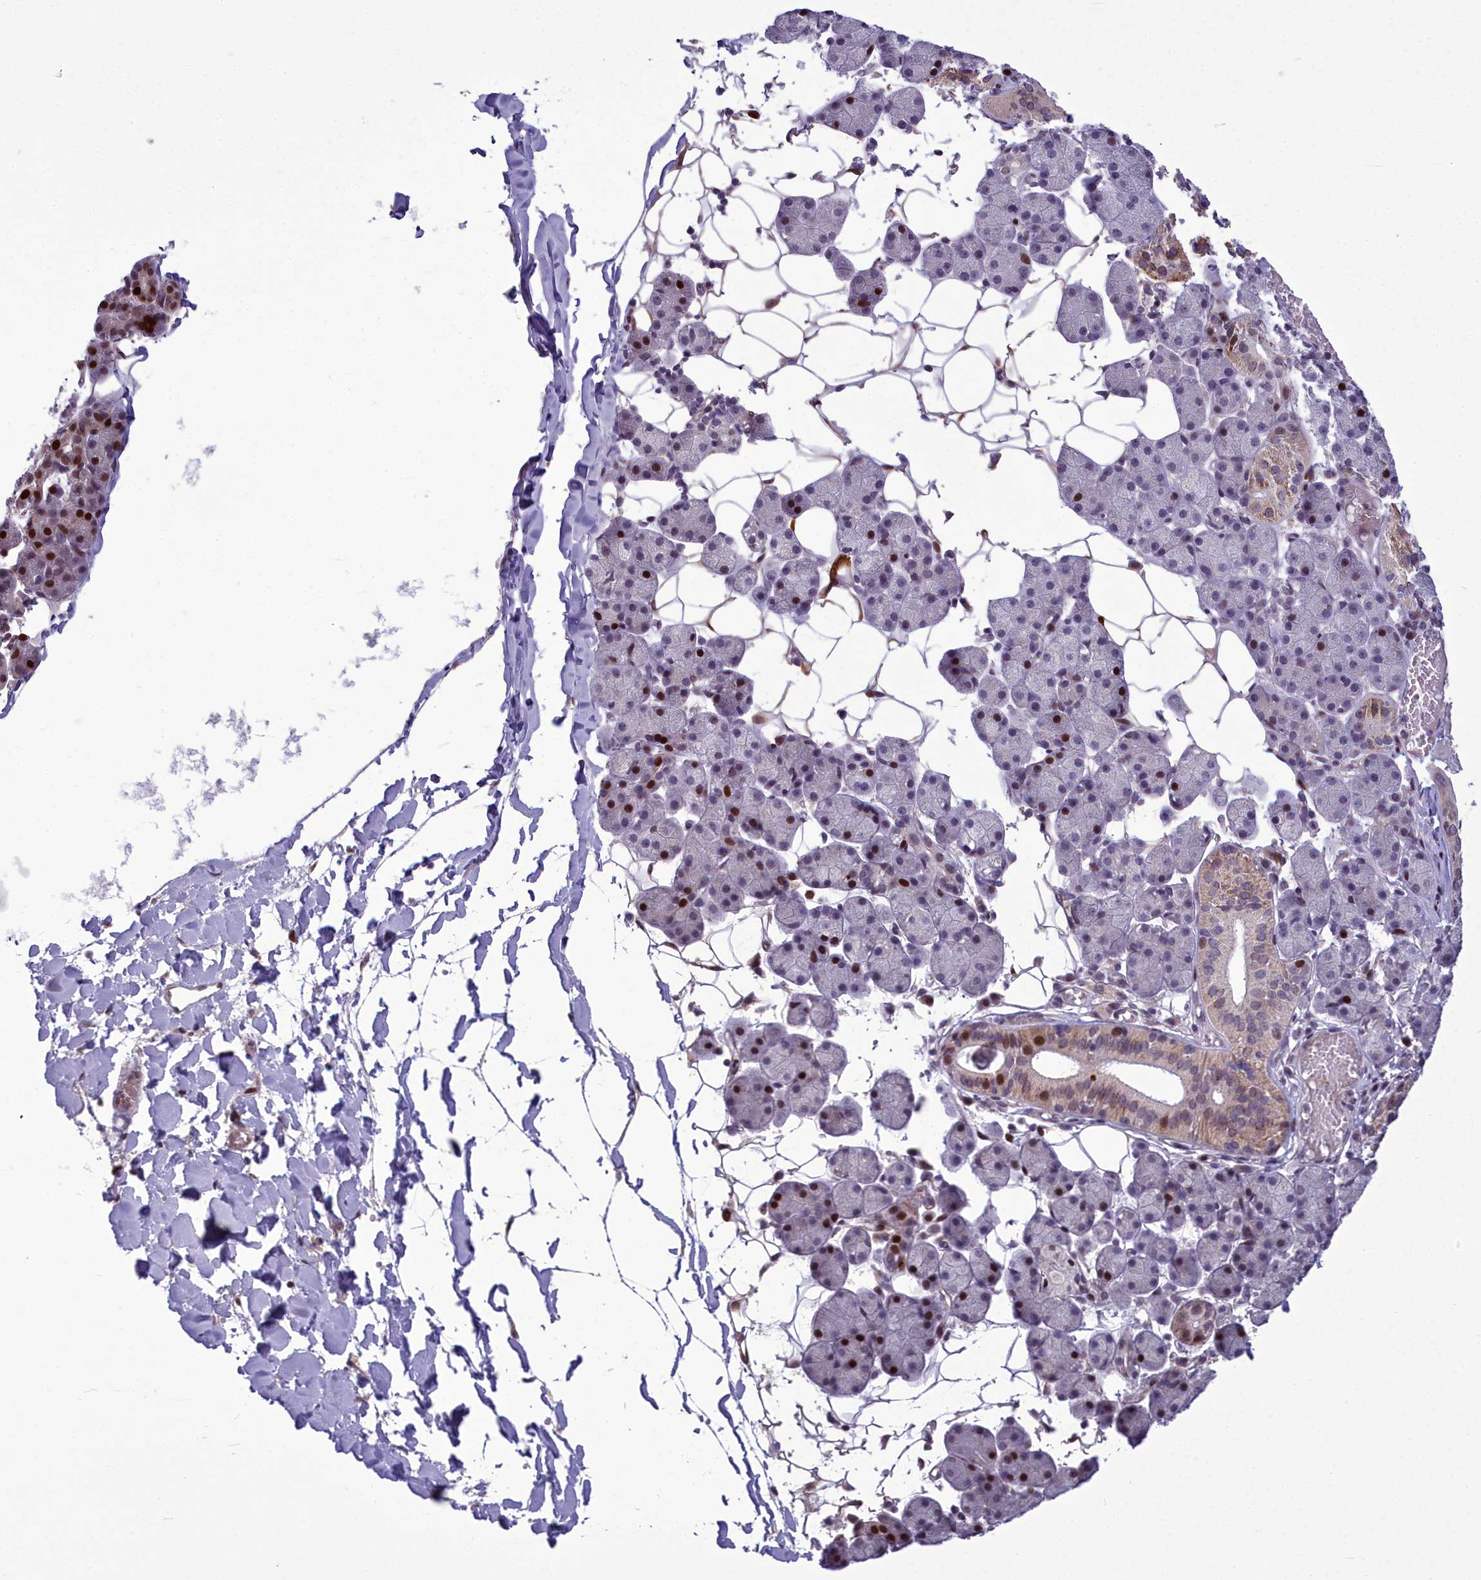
{"staining": {"intensity": "strong", "quantity": "25%-75%", "location": "cytoplasmic/membranous,nuclear"}, "tissue": "salivary gland", "cell_type": "Glandular cells", "image_type": "normal", "snomed": [{"axis": "morphology", "description": "Normal tissue, NOS"}, {"axis": "topography", "description": "Salivary gland"}], "caption": "This is a micrograph of IHC staining of benign salivary gland, which shows strong staining in the cytoplasmic/membranous,nuclear of glandular cells.", "gene": "AP1M1", "patient": {"sex": "female", "age": 33}}